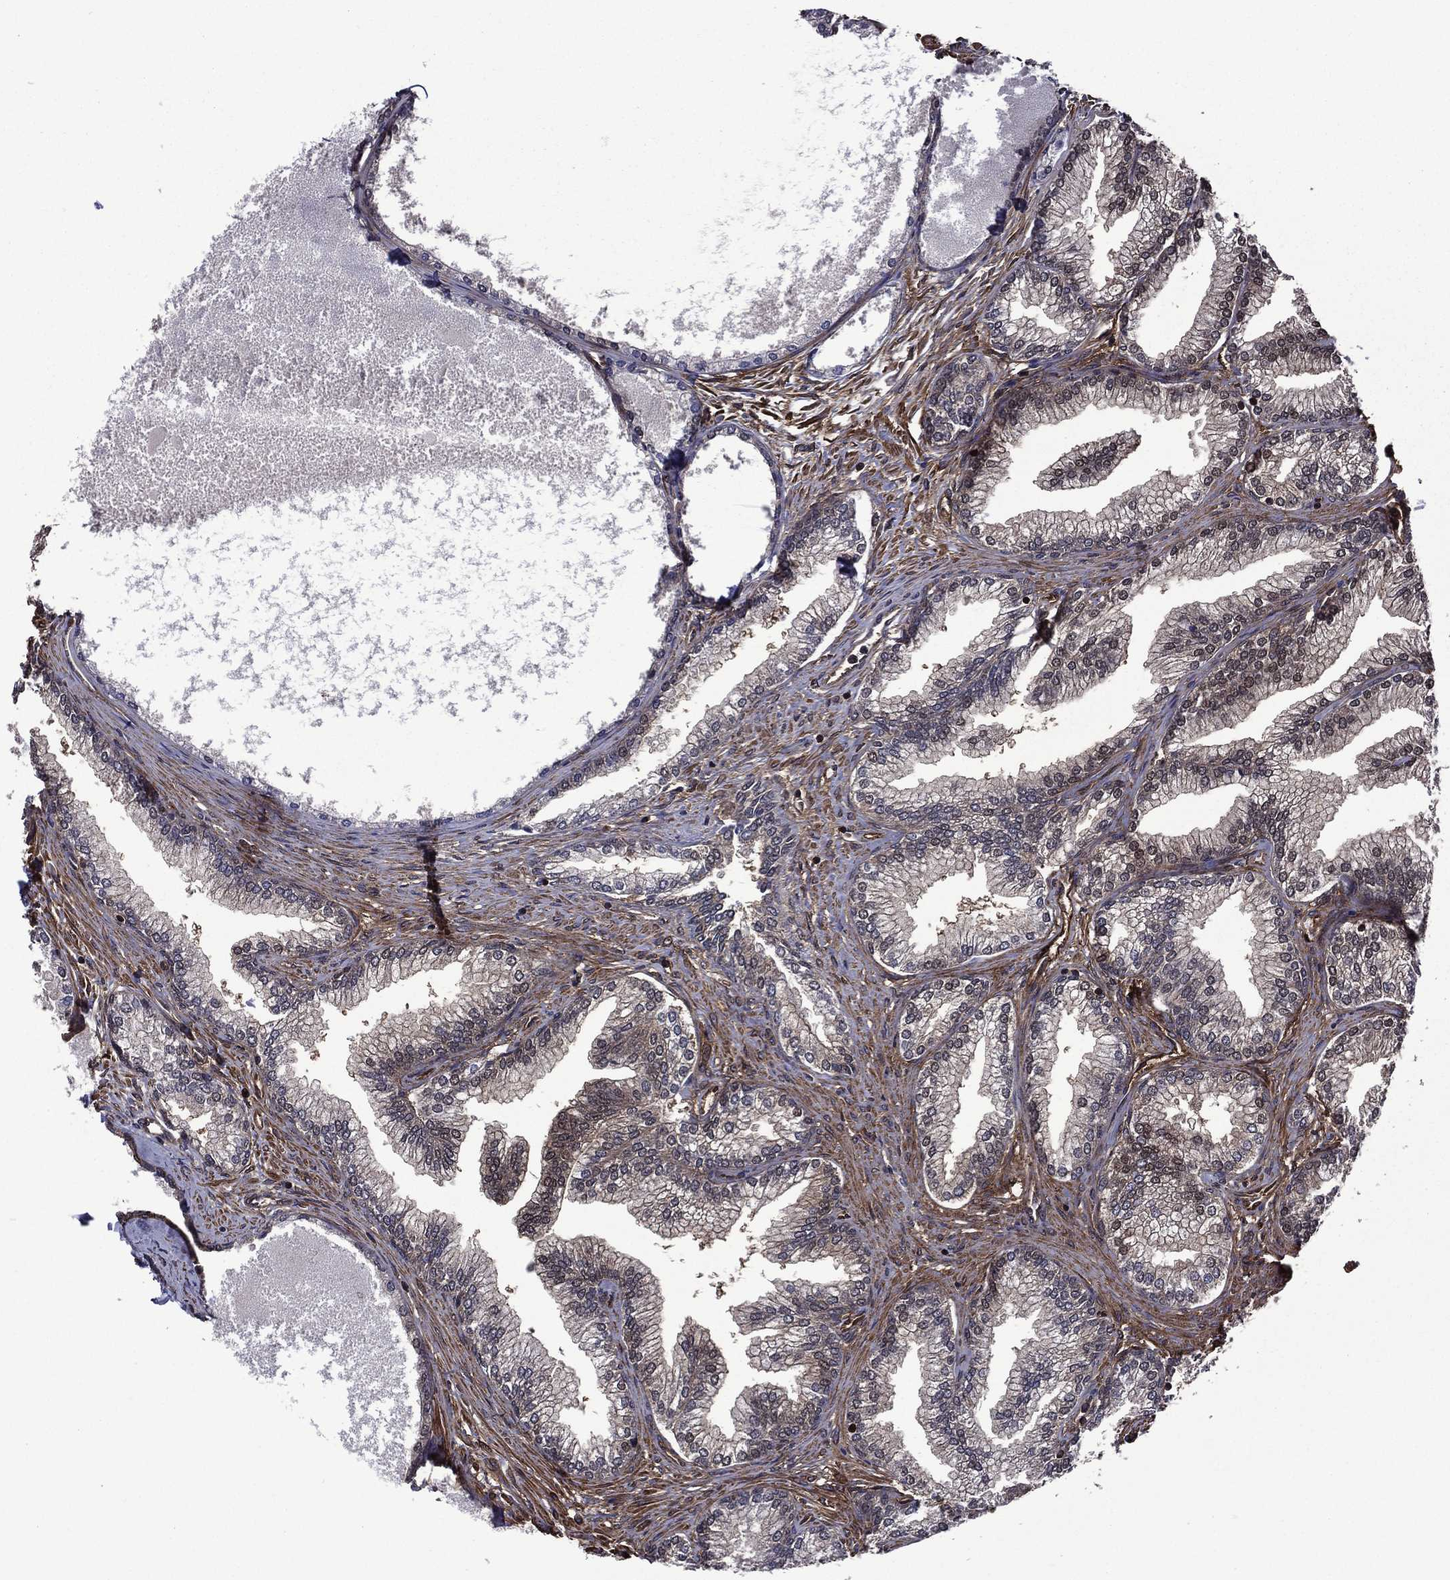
{"staining": {"intensity": "negative", "quantity": "none", "location": "none"}, "tissue": "prostate", "cell_type": "Glandular cells", "image_type": "normal", "snomed": [{"axis": "morphology", "description": "Normal tissue, NOS"}, {"axis": "topography", "description": "Prostate"}], "caption": "Protein analysis of benign prostate reveals no significant expression in glandular cells.", "gene": "PLPP3", "patient": {"sex": "male", "age": 72}}